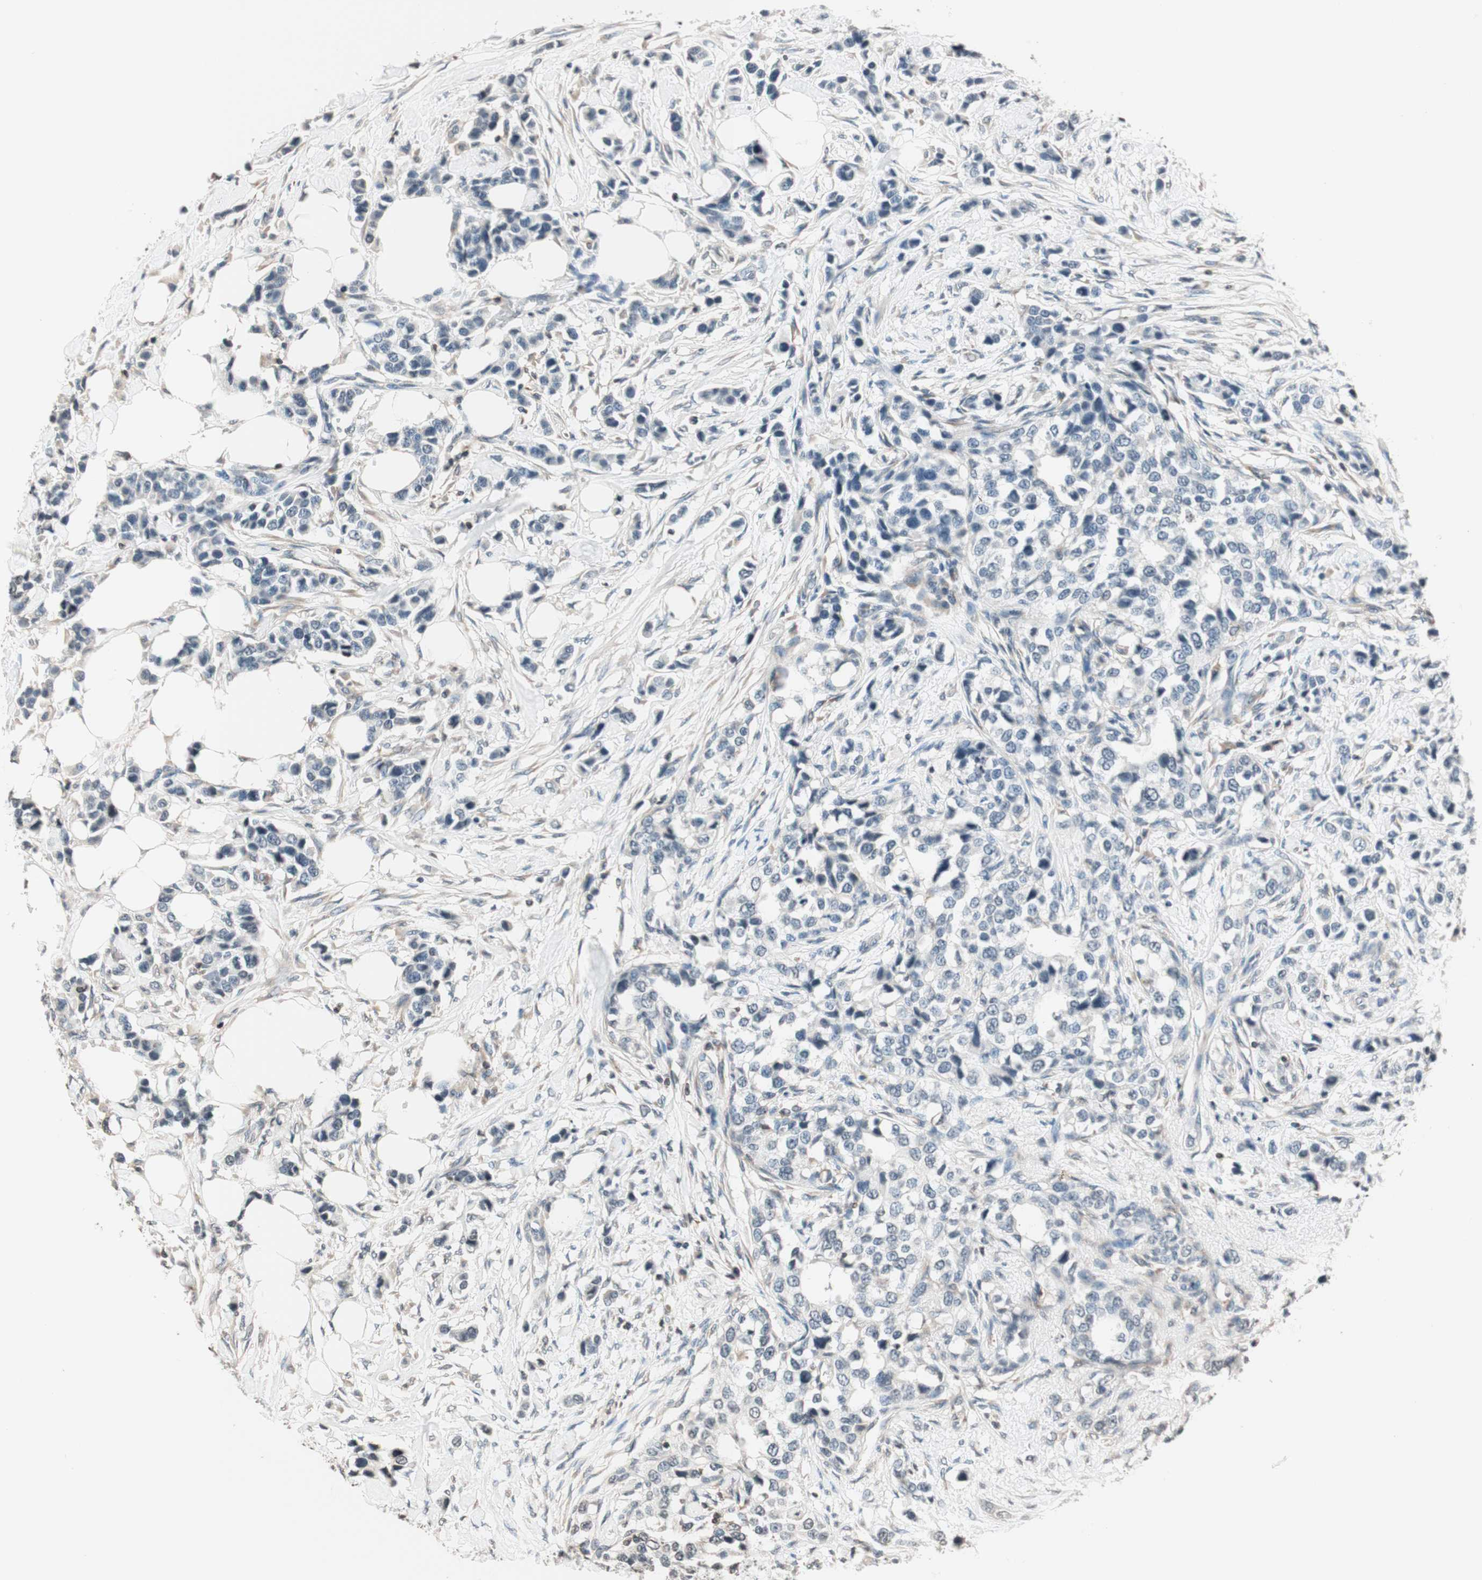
{"staining": {"intensity": "negative", "quantity": "none", "location": "none"}, "tissue": "breast cancer", "cell_type": "Tumor cells", "image_type": "cancer", "snomed": [{"axis": "morphology", "description": "Normal tissue, NOS"}, {"axis": "morphology", "description": "Duct carcinoma"}, {"axis": "topography", "description": "Breast"}], "caption": "This is an IHC histopathology image of breast cancer (infiltrating ductal carcinoma). There is no expression in tumor cells.", "gene": "WIPF1", "patient": {"sex": "female", "age": 50}}